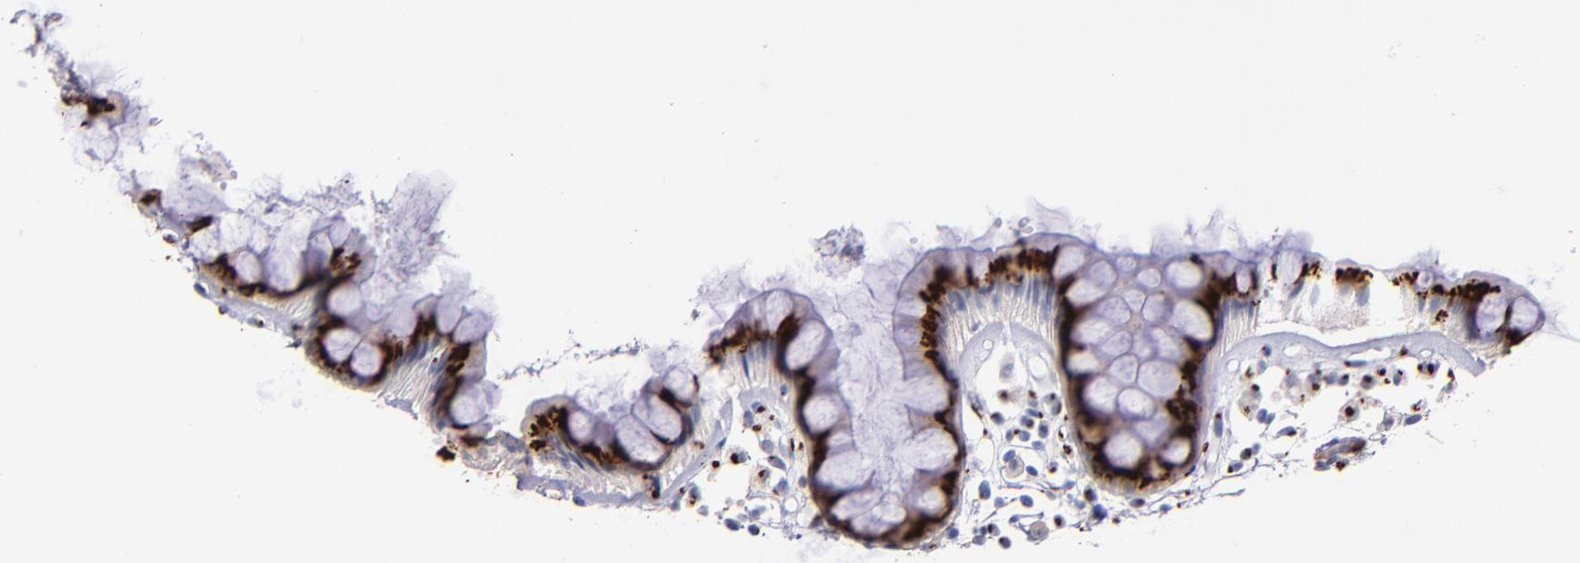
{"staining": {"intensity": "strong", "quantity": ">75%", "location": "cytoplasmic/membranous"}, "tissue": "rectum", "cell_type": "Glandular cells", "image_type": "normal", "snomed": [{"axis": "morphology", "description": "Normal tissue, NOS"}, {"axis": "topography", "description": "Rectum"}], "caption": "A brown stain highlights strong cytoplasmic/membranous staining of a protein in glandular cells of benign rectum.", "gene": "GOLIM4", "patient": {"sex": "female", "age": 66}}